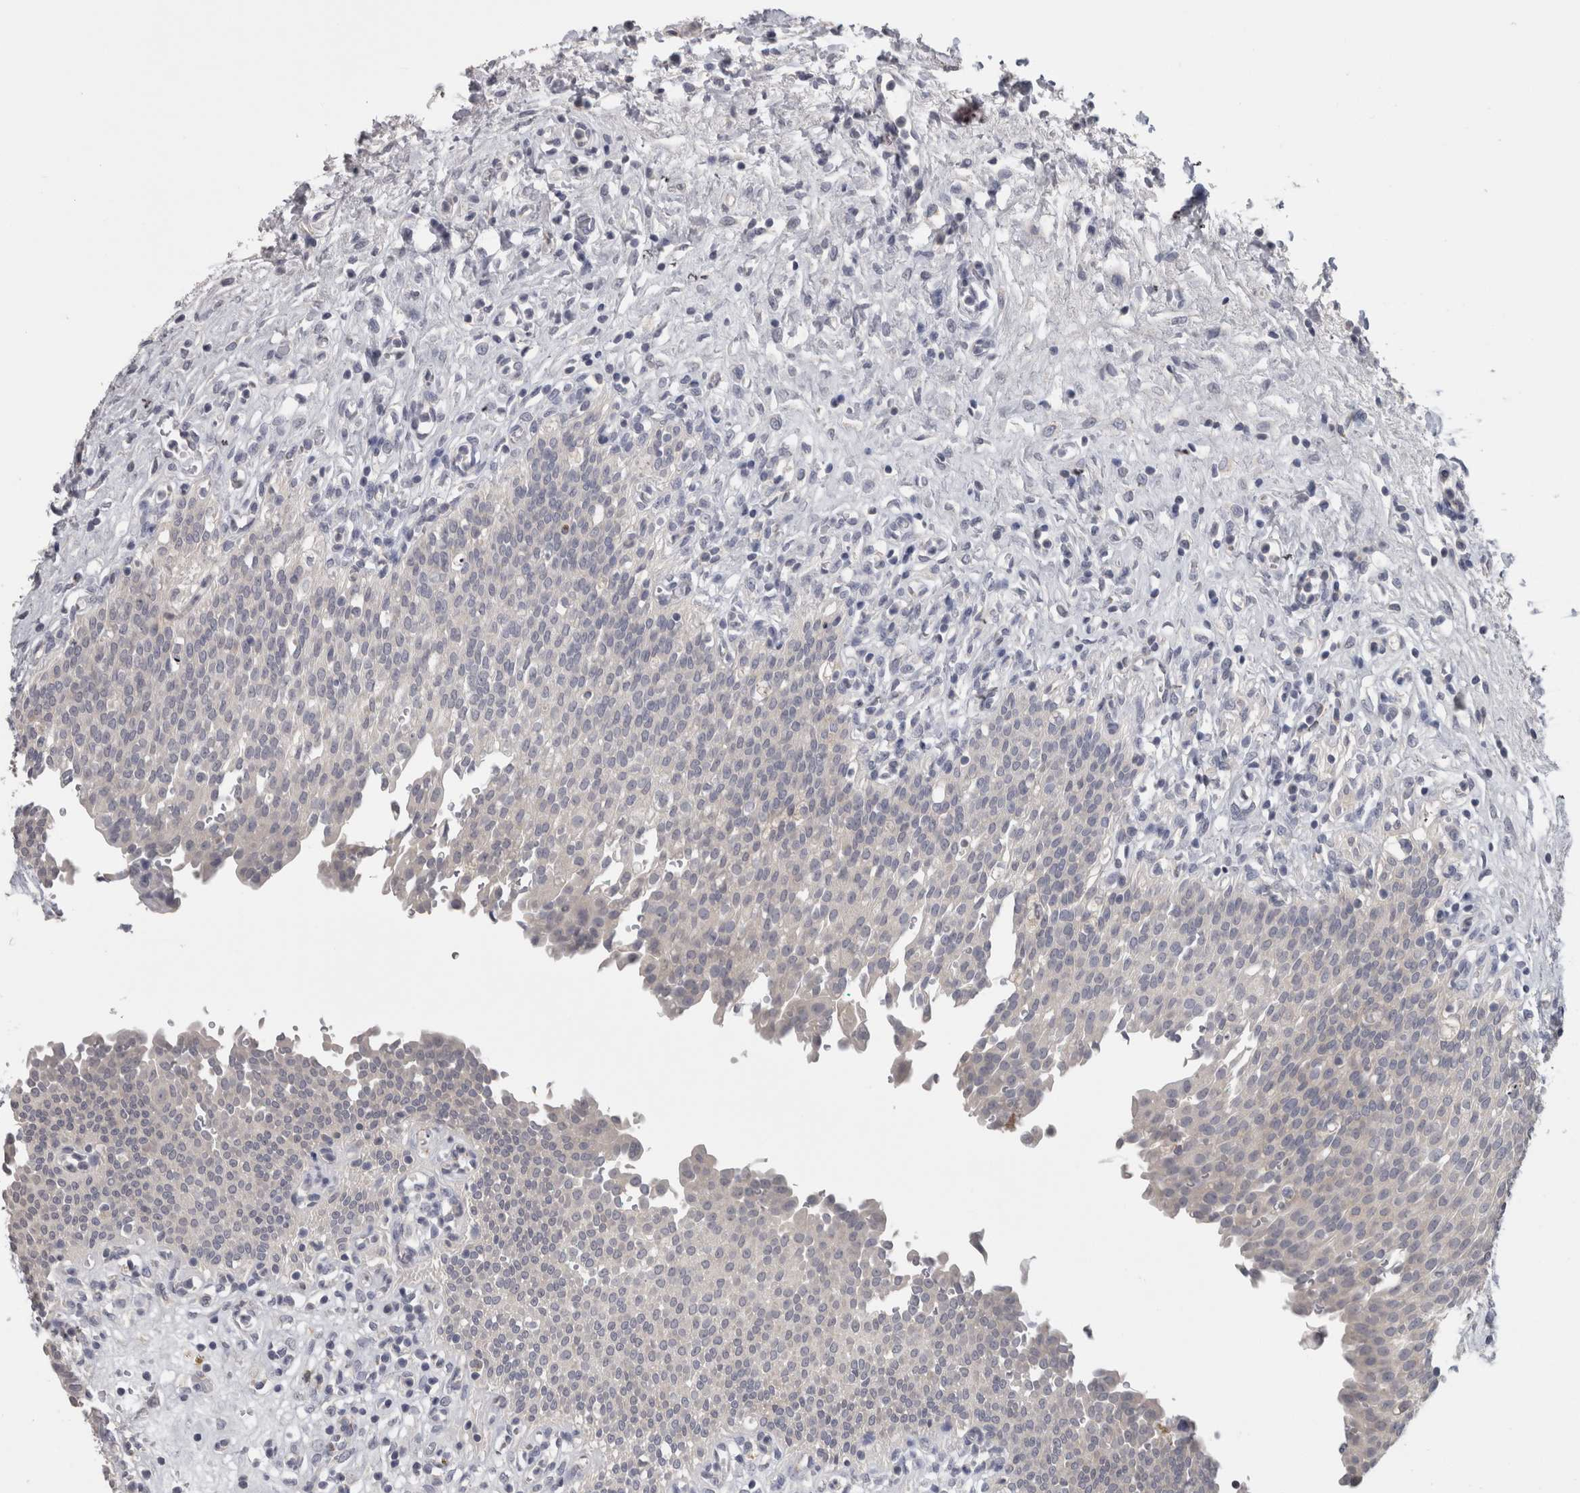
{"staining": {"intensity": "weak", "quantity": "<25%", "location": "cytoplasmic/membranous"}, "tissue": "urinary bladder", "cell_type": "Urothelial cells", "image_type": "normal", "snomed": [{"axis": "morphology", "description": "Urothelial carcinoma, High grade"}, {"axis": "topography", "description": "Urinary bladder"}], "caption": "The micrograph demonstrates no significant staining in urothelial cells of urinary bladder. (DAB IHC with hematoxylin counter stain).", "gene": "TCAP", "patient": {"sex": "male", "age": 46}}